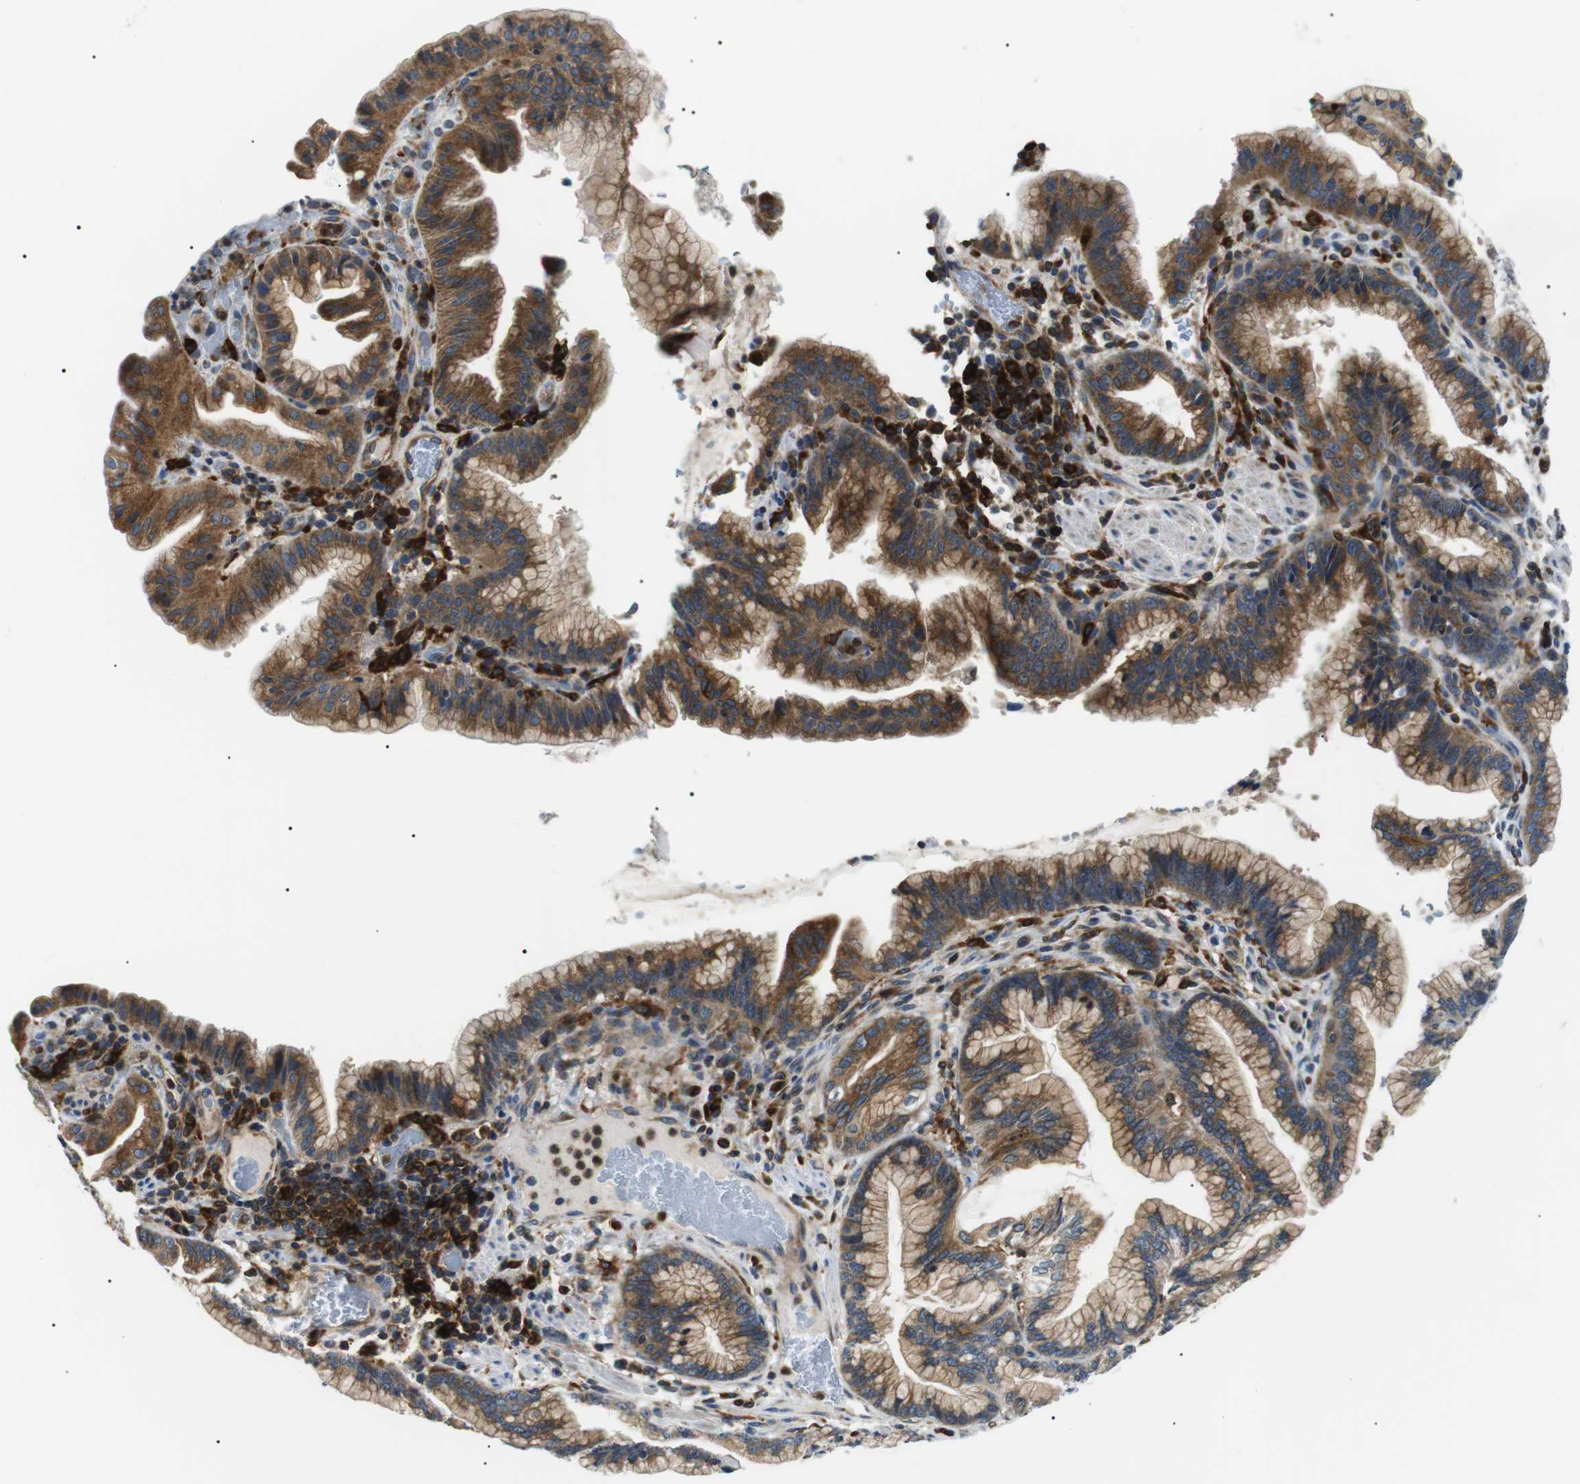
{"staining": {"intensity": "moderate", "quantity": ">75%", "location": "cytoplasmic/membranous"}, "tissue": "pancreatic cancer", "cell_type": "Tumor cells", "image_type": "cancer", "snomed": [{"axis": "morphology", "description": "Adenocarcinoma, NOS"}, {"axis": "topography", "description": "Pancreas"}], "caption": "Immunohistochemical staining of pancreatic cancer reveals medium levels of moderate cytoplasmic/membranous protein positivity in approximately >75% of tumor cells.", "gene": "RAB9A", "patient": {"sex": "female", "age": 64}}